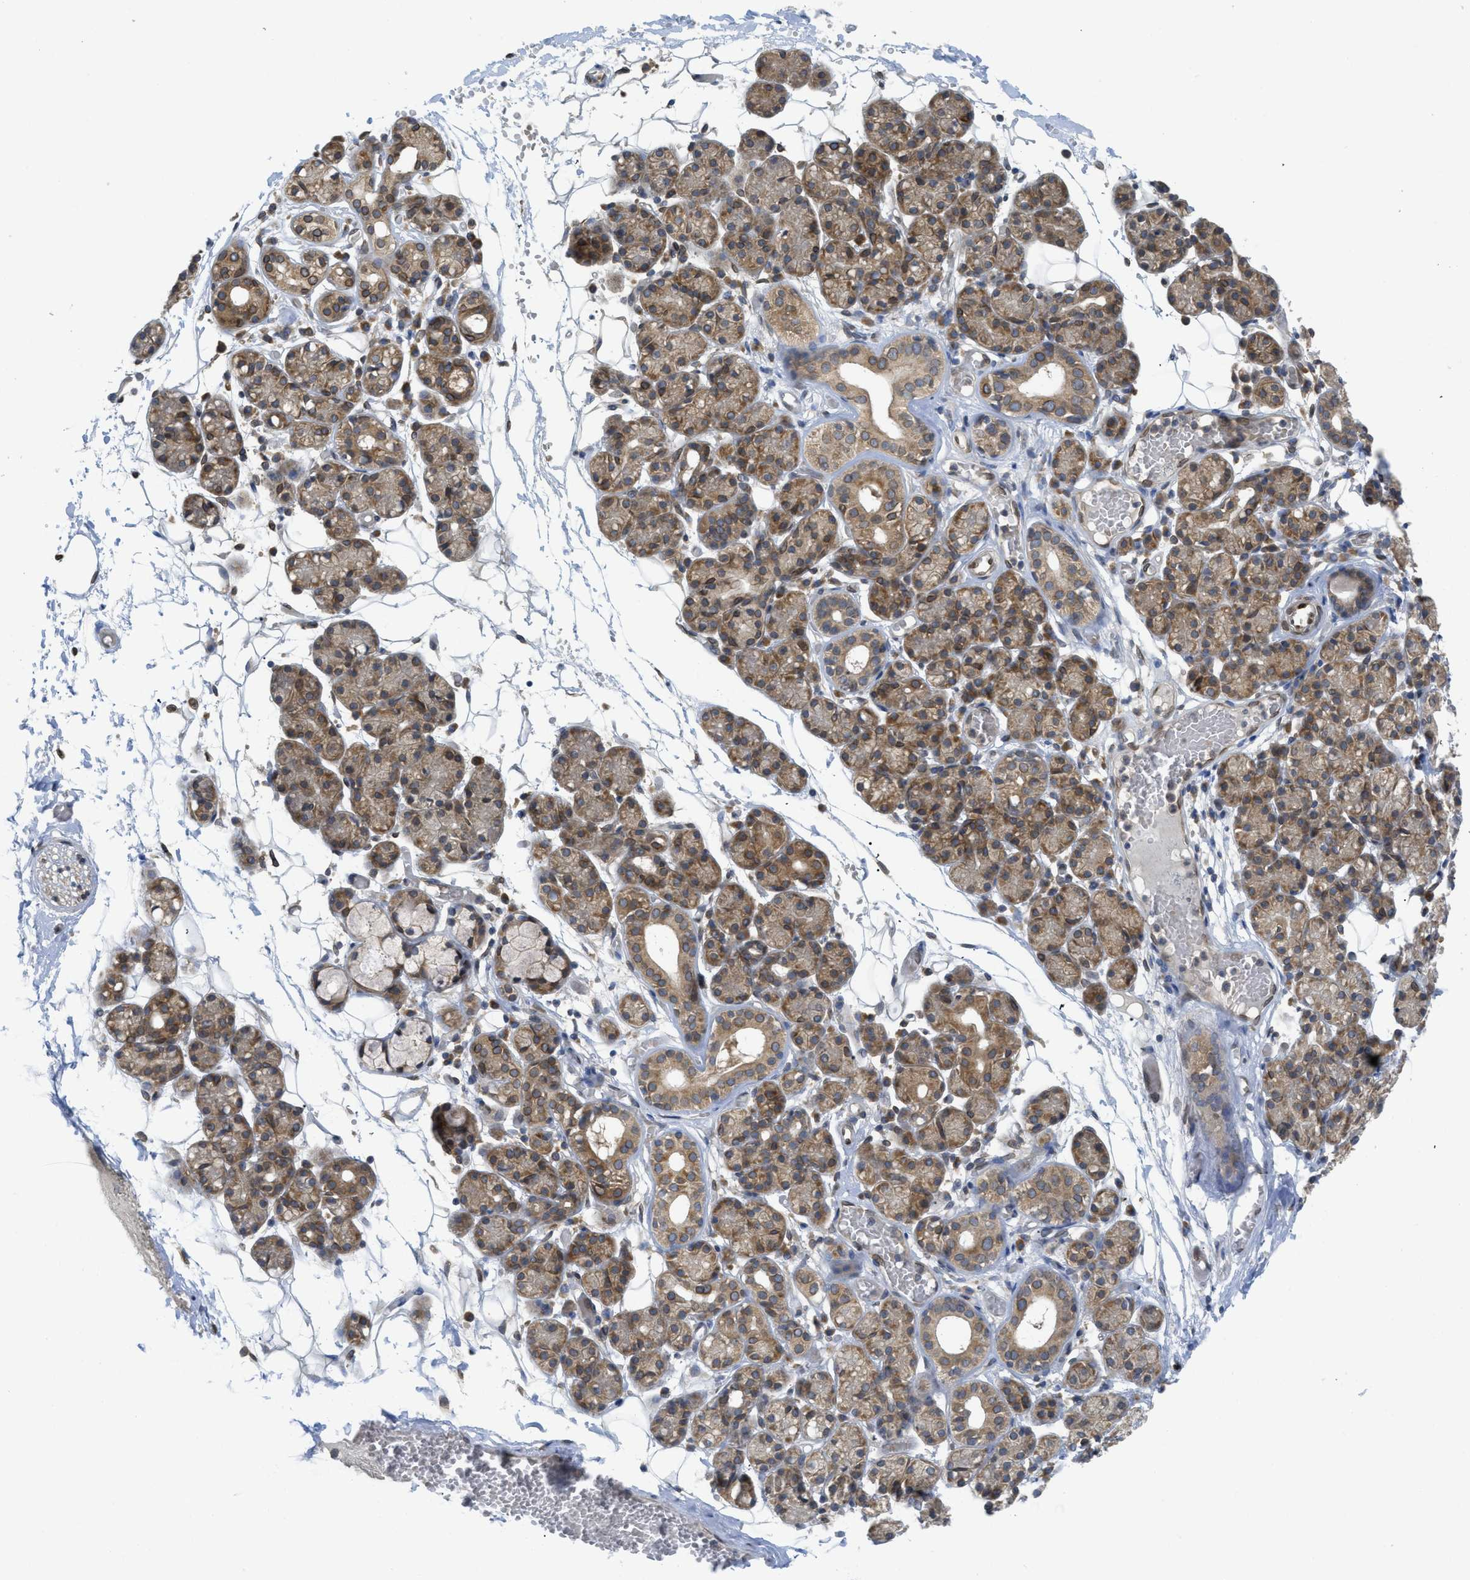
{"staining": {"intensity": "moderate", "quantity": "25%-75%", "location": "cytoplasmic/membranous"}, "tissue": "salivary gland", "cell_type": "Glandular cells", "image_type": "normal", "snomed": [{"axis": "morphology", "description": "Normal tissue, NOS"}, {"axis": "topography", "description": "Salivary gland"}], "caption": "Immunohistochemical staining of normal human salivary gland displays medium levels of moderate cytoplasmic/membranous expression in about 25%-75% of glandular cells.", "gene": "EIF2AK3", "patient": {"sex": "male", "age": 63}}